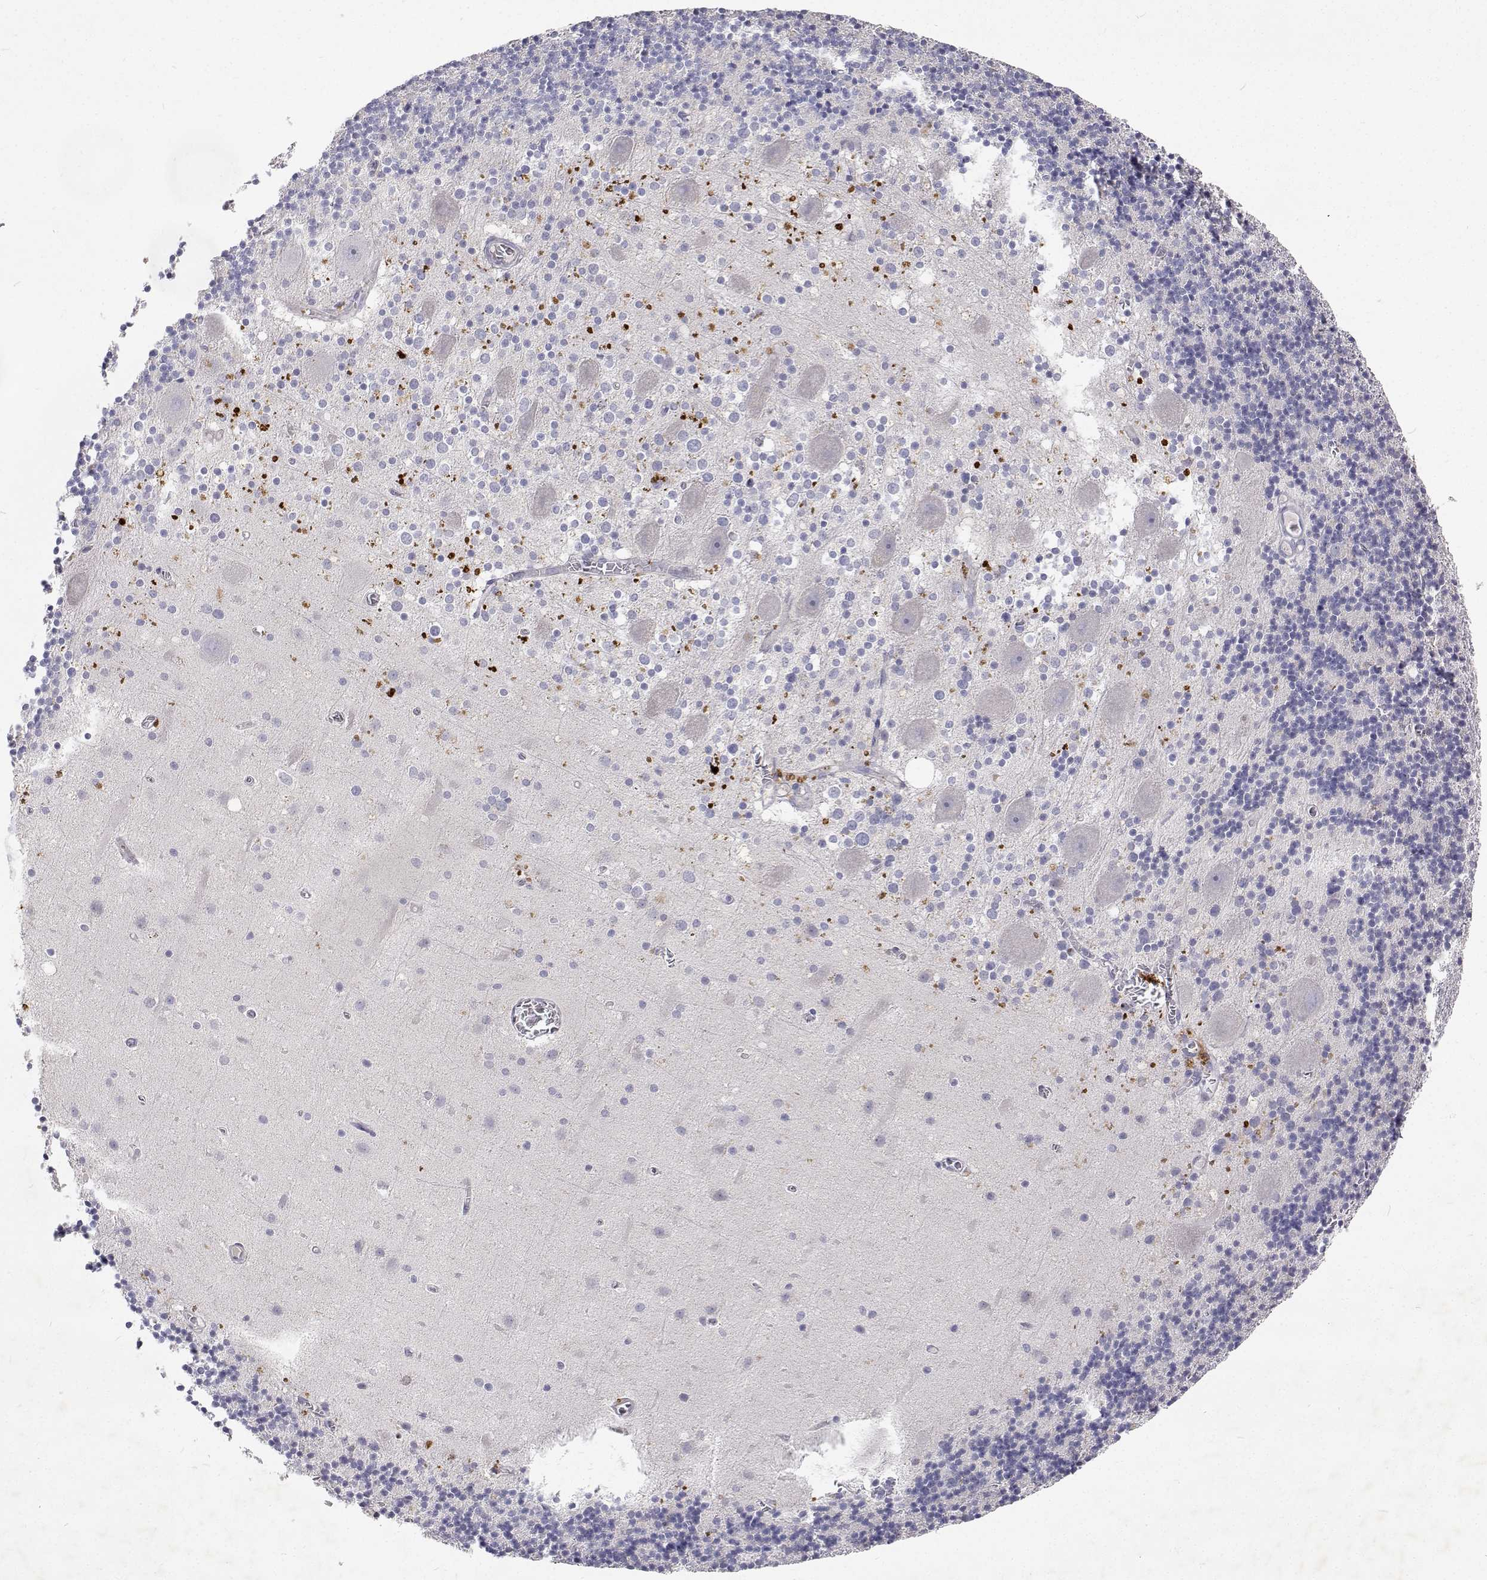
{"staining": {"intensity": "negative", "quantity": "none", "location": "none"}, "tissue": "cerebellum", "cell_type": "Cells in granular layer", "image_type": "normal", "snomed": [{"axis": "morphology", "description": "Normal tissue, NOS"}, {"axis": "topography", "description": "Cerebellum"}], "caption": "Immunohistochemistry (IHC) histopathology image of unremarkable cerebellum: human cerebellum stained with DAB (3,3'-diaminobenzidine) shows no significant protein positivity in cells in granular layer.", "gene": "TRIM60", "patient": {"sex": "male", "age": 70}}